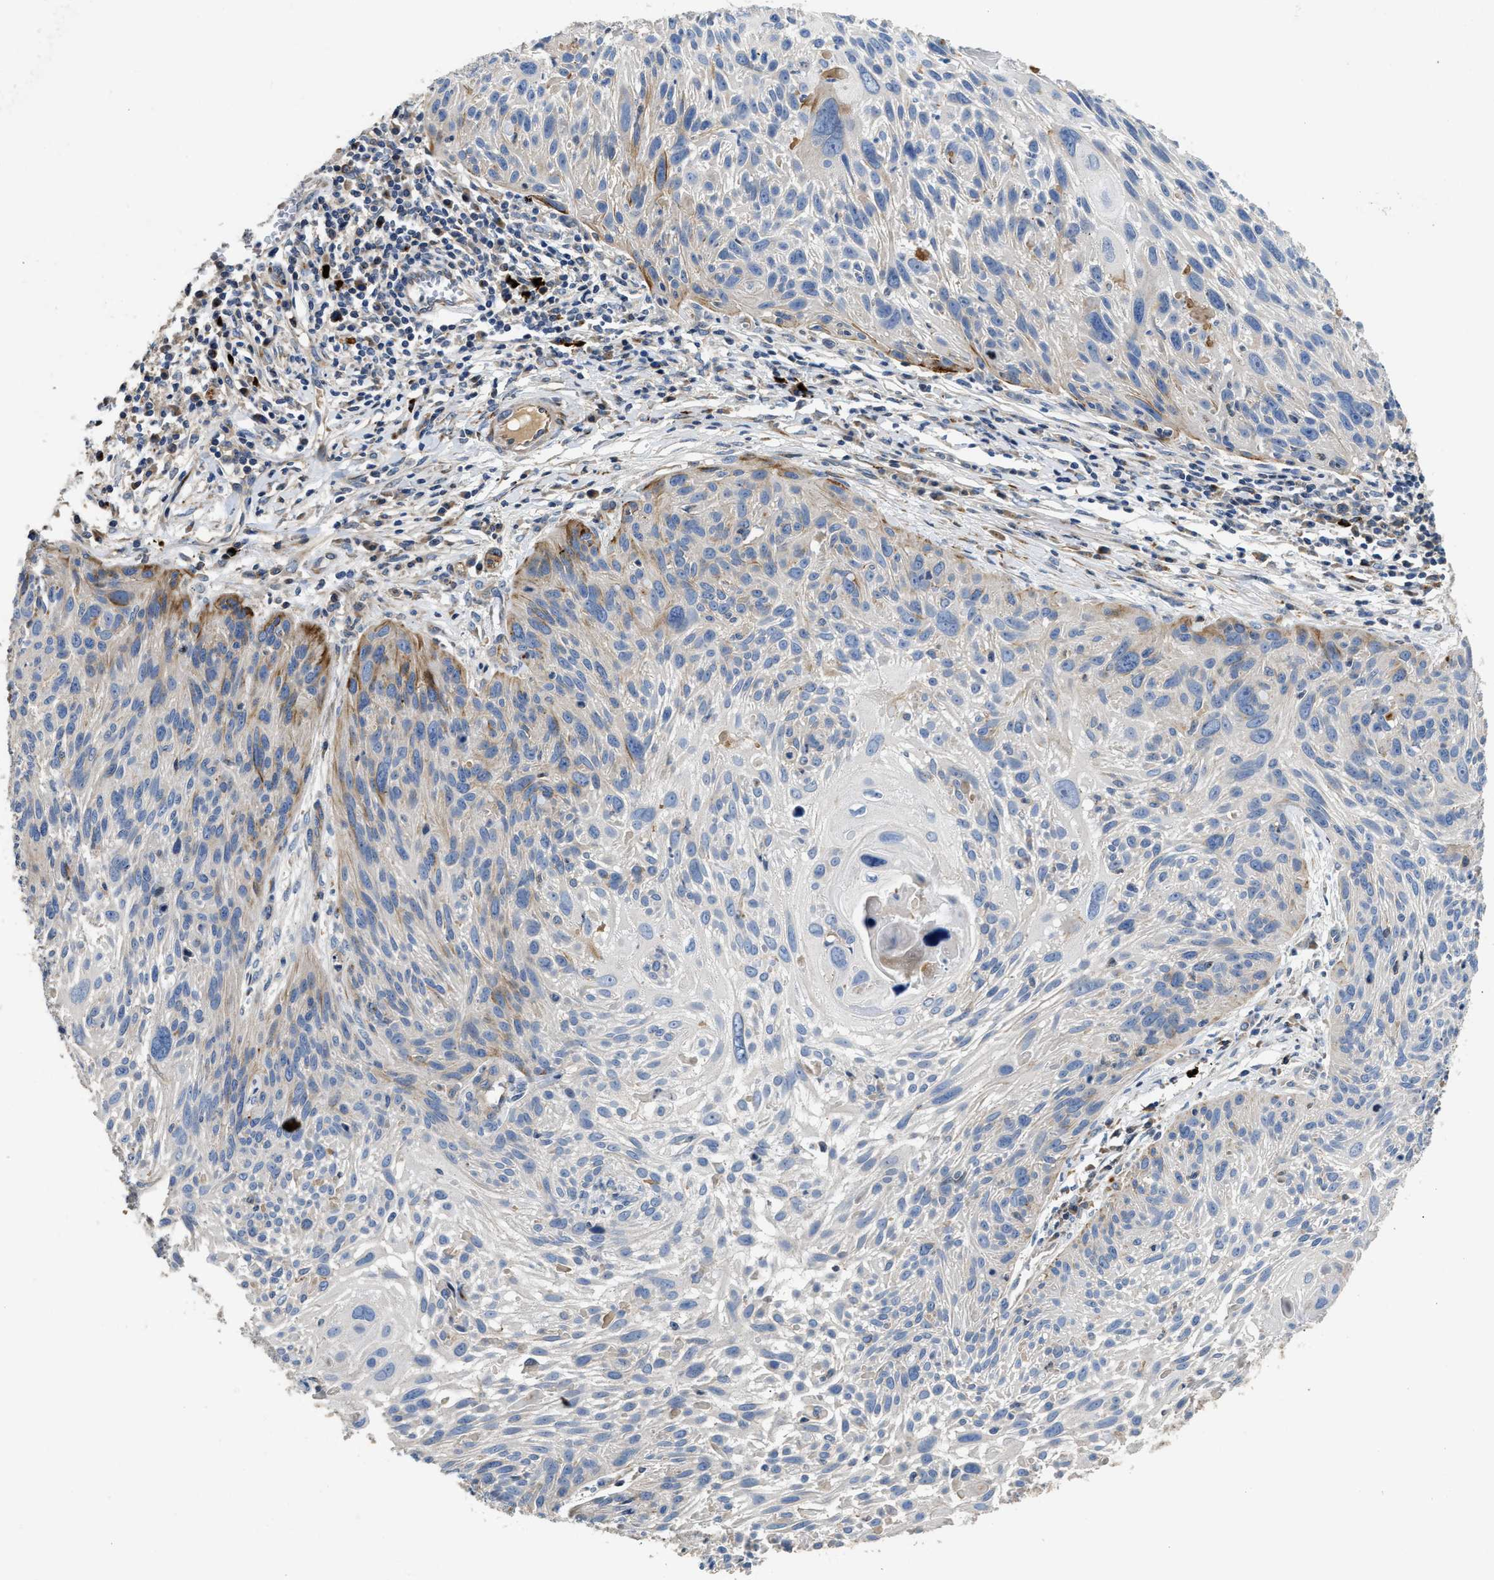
{"staining": {"intensity": "negative", "quantity": "none", "location": "none"}, "tissue": "cervical cancer", "cell_type": "Tumor cells", "image_type": "cancer", "snomed": [{"axis": "morphology", "description": "Squamous cell carcinoma, NOS"}, {"axis": "topography", "description": "Cervix"}], "caption": "Cervical cancer (squamous cell carcinoma) was stained to show a protein in brown. There is no significant expression in tumor cells.", "gene": "IL17RC", "patient": {"sex": "female", "age": 51}}